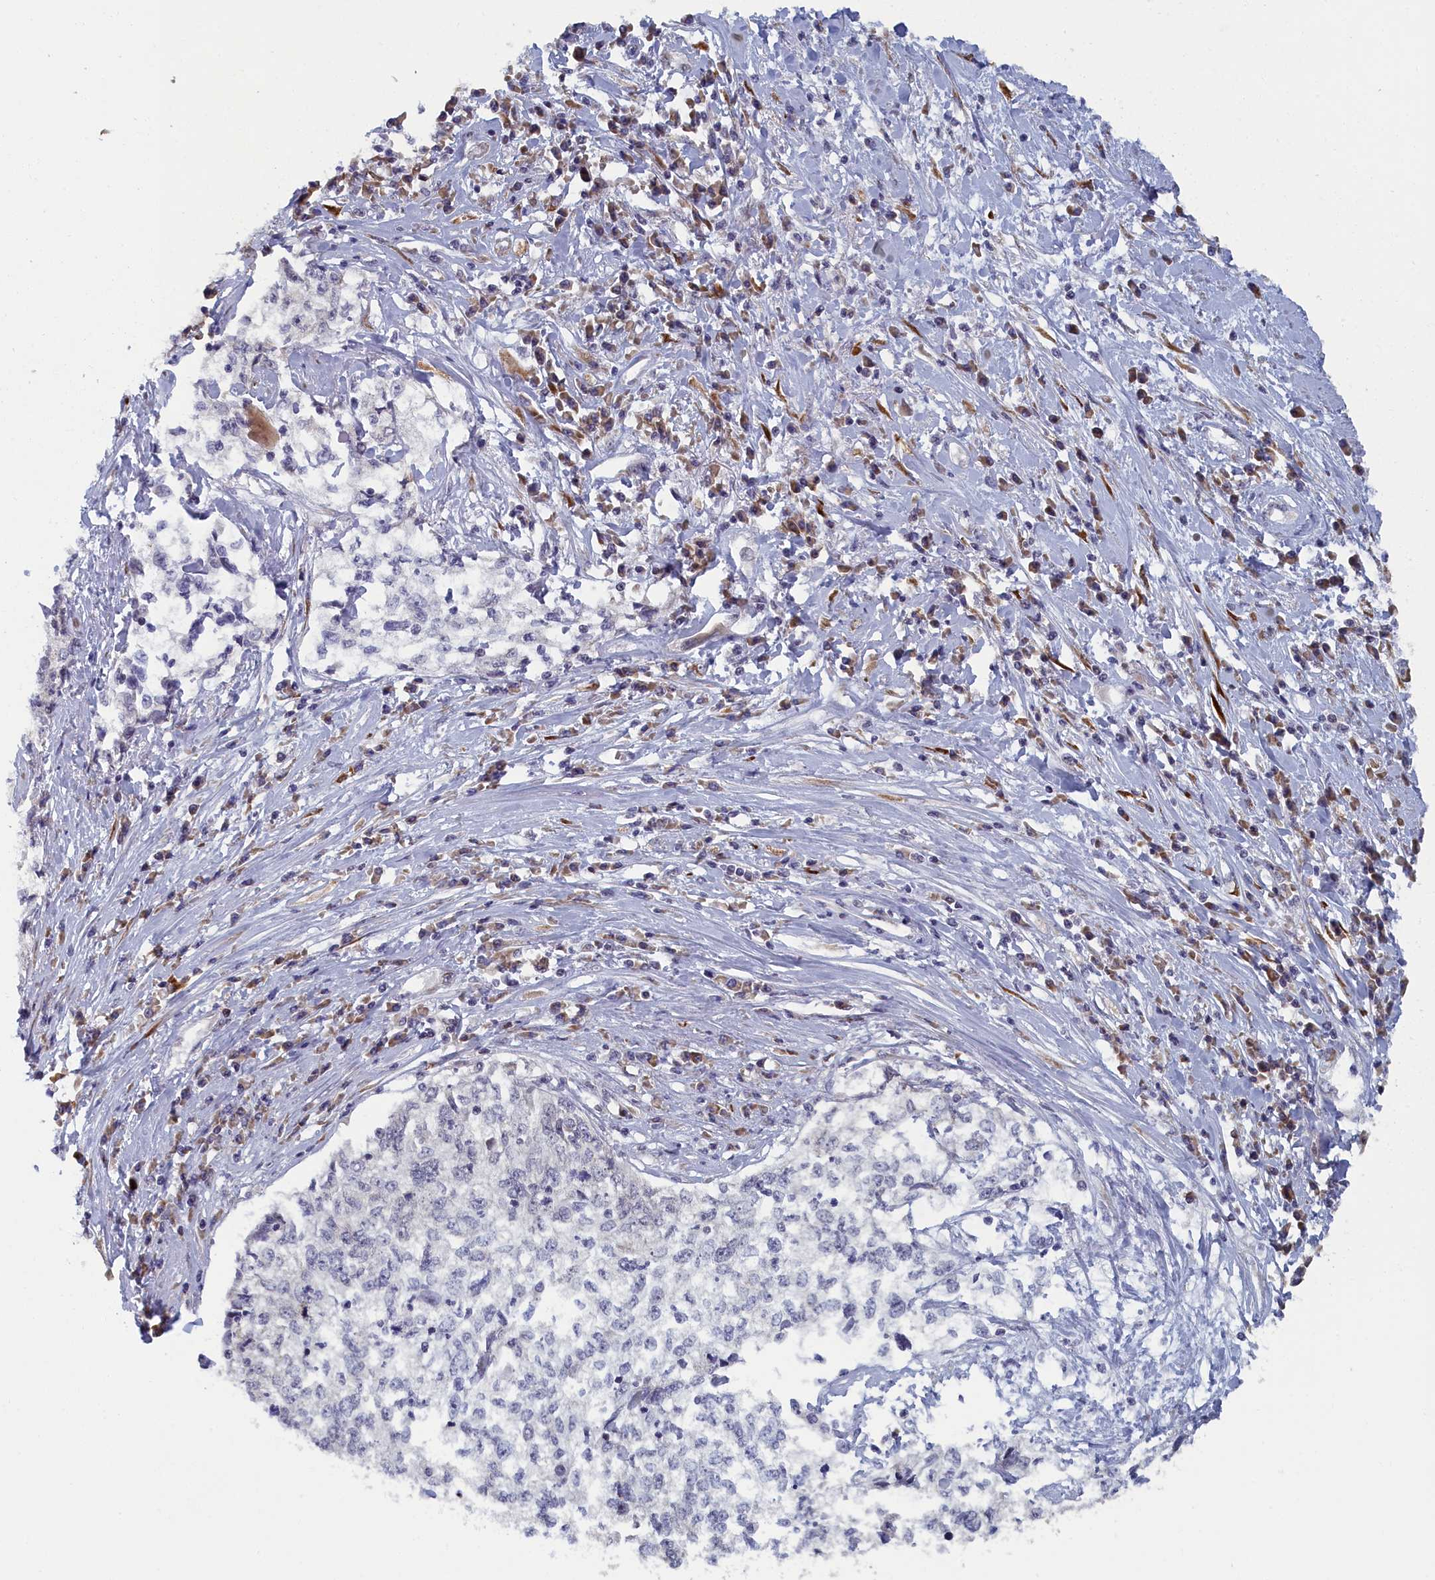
{"staining": {"intensity": "negative", "quantity": "none", "location": "none"}, "tissue": "cervical cancer", "cell_type": "Tumor cells", "image_type": "cancer", "snomed": [{"axis": "morphology", "description": "Squamous cell carcinoma, NOS"}, {"axis": "topography", "description": "Cervix"}], "caption": "There is no significant staining in tumor cells of squamous cell carcinoma (cervical). (DAB immunohistochemistry (IHC) with hematoxylin counter stain).", "gene": "DNAJC17", "patient": {"sex": "female", "age": 57}}